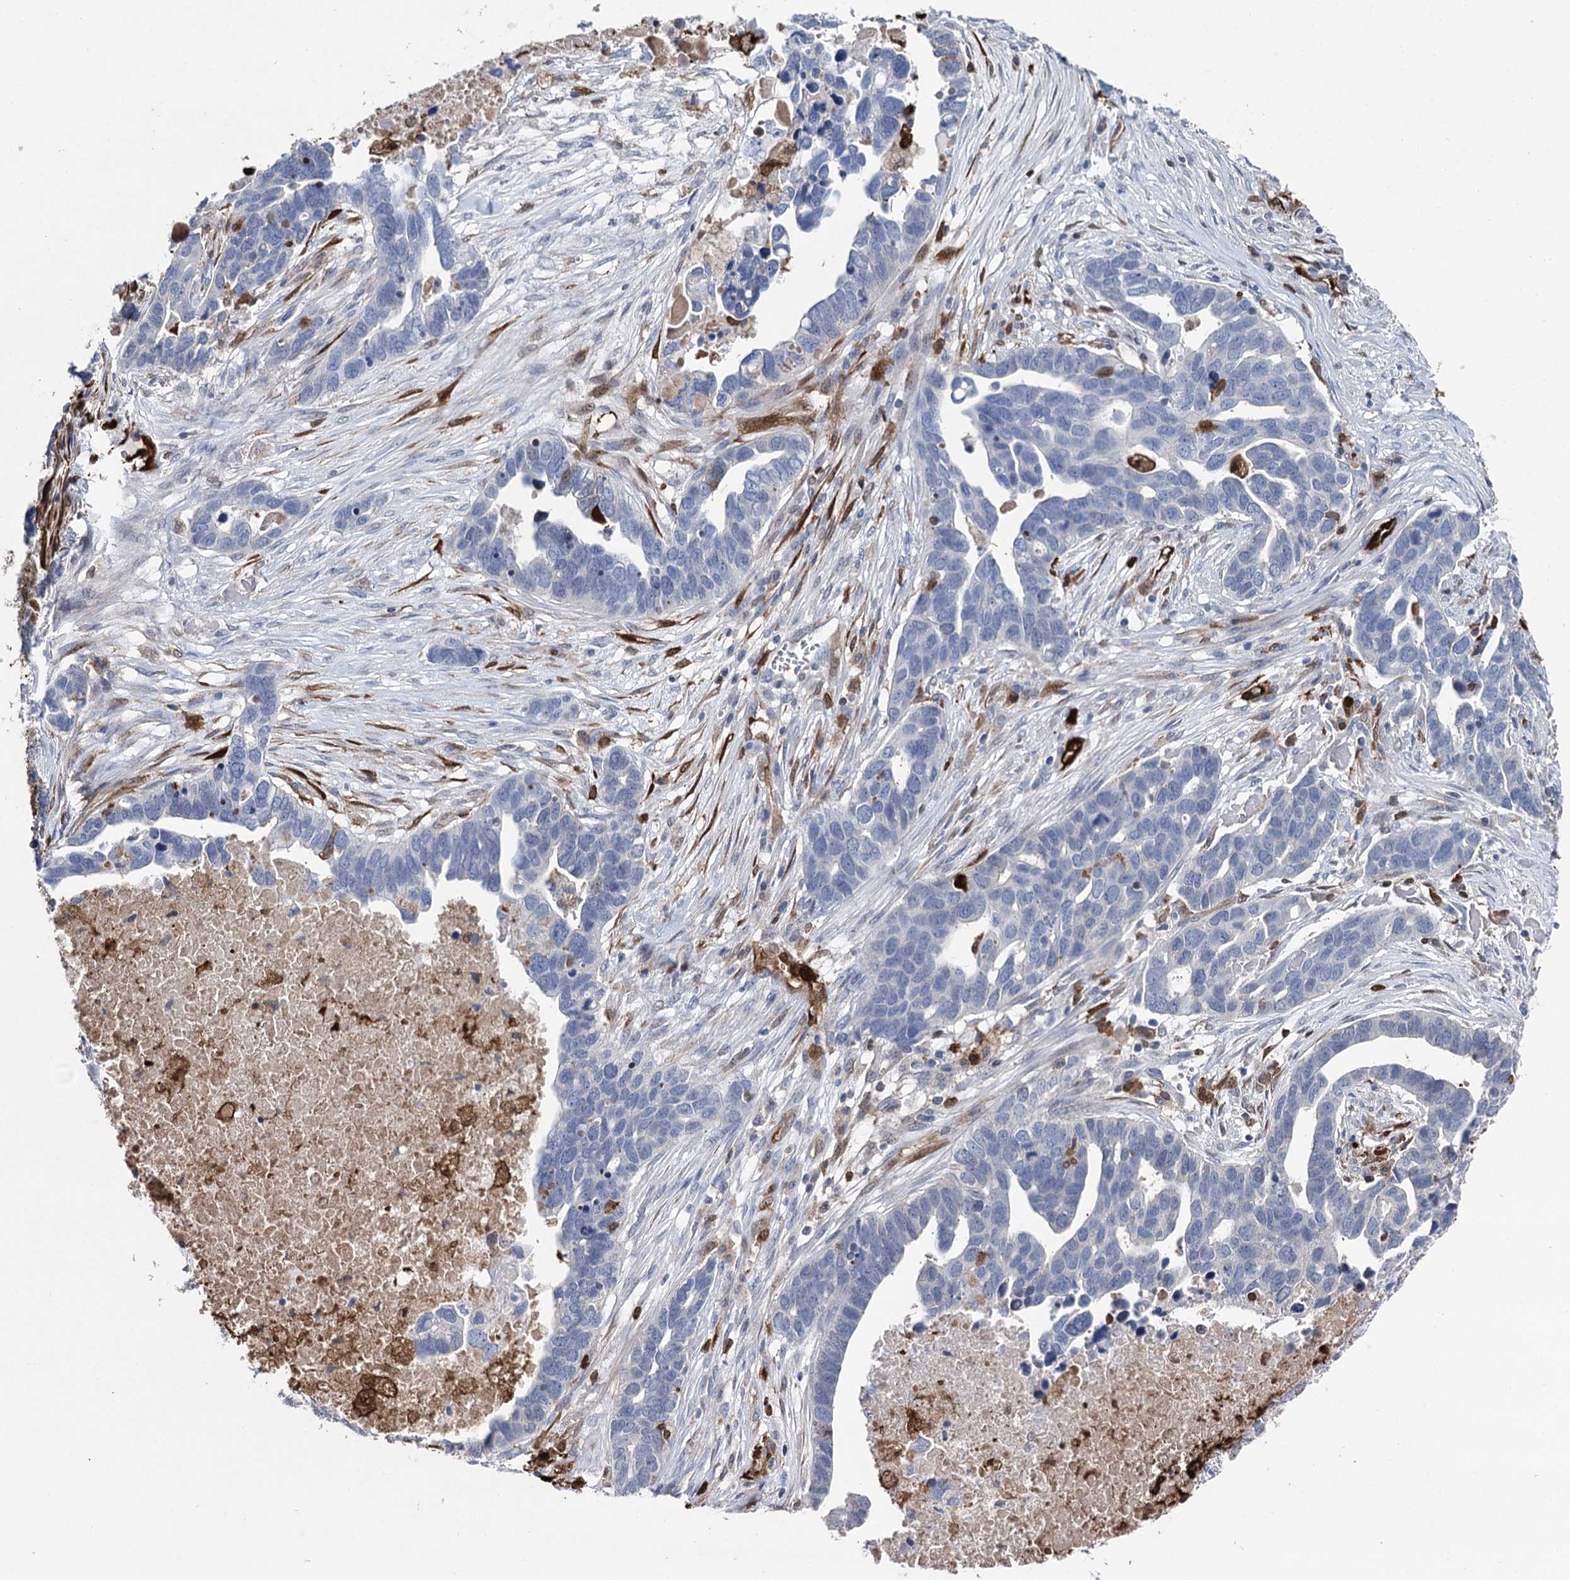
{"staining": {"intensity": "negative", "quantity": "none", "location": "none"}, "tissue": "ovarian cancer", "cell_type": "Tumor cells", "image_type": "cancer", "snomed": [{"axis": "morphology", "description": "Cystadenocarcinoma, serous, NOS"}, {"axis": "topography", "description": "Ovary"}], "caption": "This photomicrograph is of ovarian cancer (serous cystadenocarcinoma) stained with immunohistochemistry to label a protein in brown with the nuclei are counter-stained blue. There is no expression in tumor cells.", "gene": "FABP5", "patient": {"sex": "female", "age": 54}}